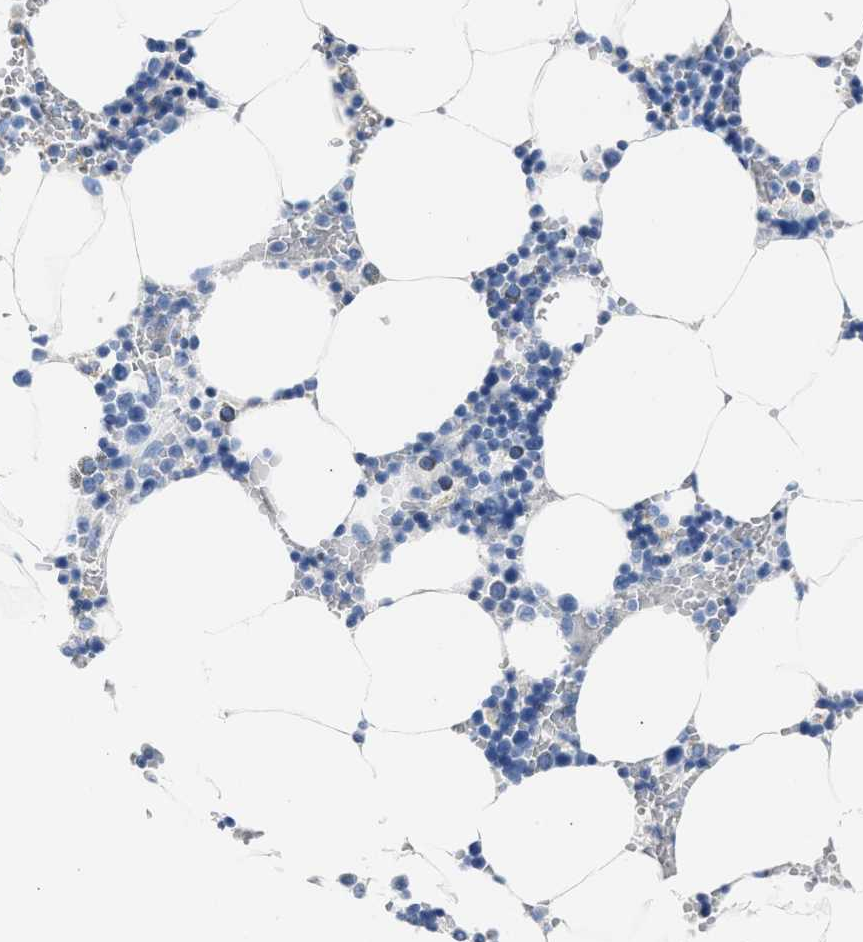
{"staining": {"intensity": "negative", "quantity": "none", "location": "none"}, "tissue": "bone marrow", "cell_type": "Hematopoietic cells", "image_type": "normal", "snomed": [{"axis": "morphology", "description": "Normal tissue, NOS"}, {"axis": "topography", "description": "Bone marrow"}], "caption": "This is an immunohistochemistry photomicrograph of unremarkable human bone marrow. There is no positivity in hematopoietic cells.", "gene": "AMACR", "patient": {"sex": "male", "age": 70}}